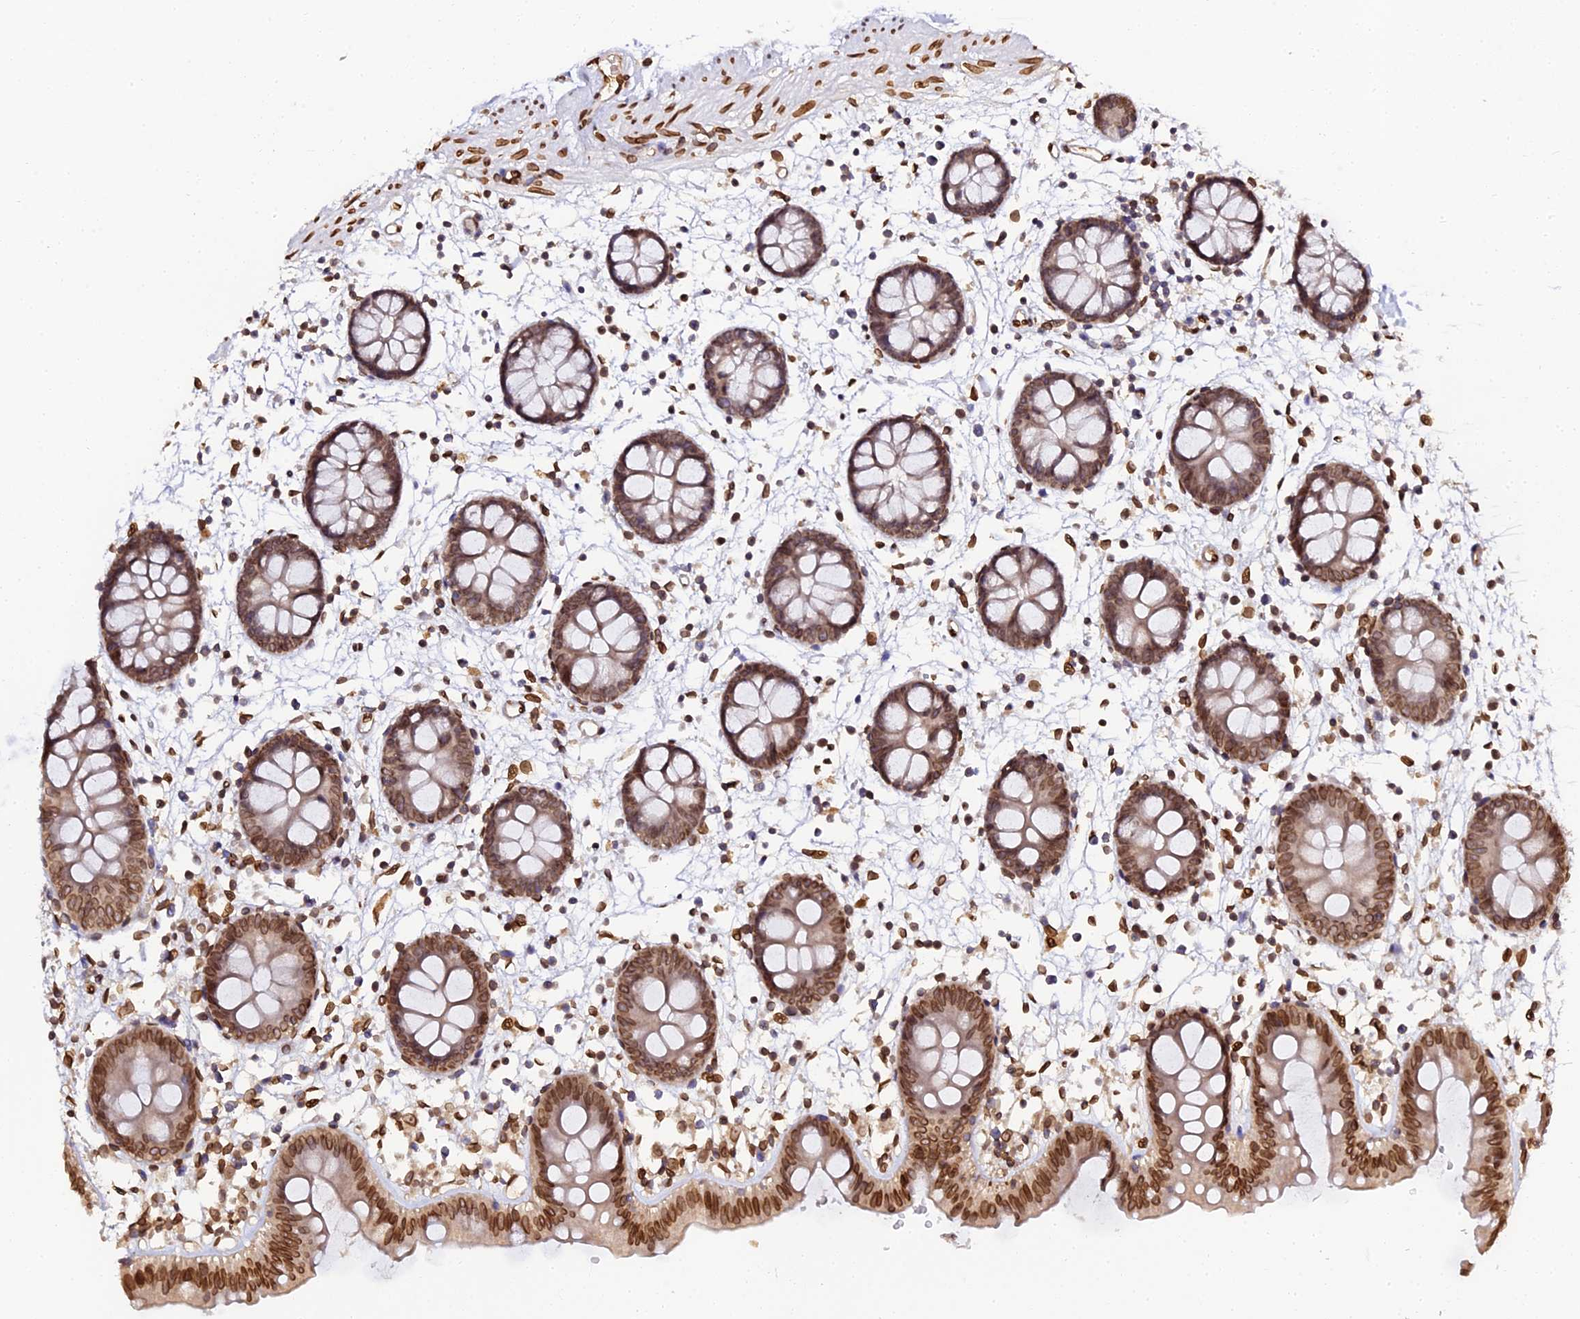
{"staining": {"intensity": "moderate", "quantity": "25%-75%", "location": "cytoplasmic/membranous"}, "tissue": "colon", "cell_type": "Endothelial cells", "image_type": "normal", "snomed": [{"axis": "morphology", "description": "Normal tissue, NOS"}, {"axis": "topography", "description": "Colon"}], "caption": "This is a micrograph of IHC staining of benign colon, which shows moderate positivity in the cytoplasmic/membranous of endothelial cells.", "gene": "ANAPC5", "patient": {"sex": "male", "age": 56}}